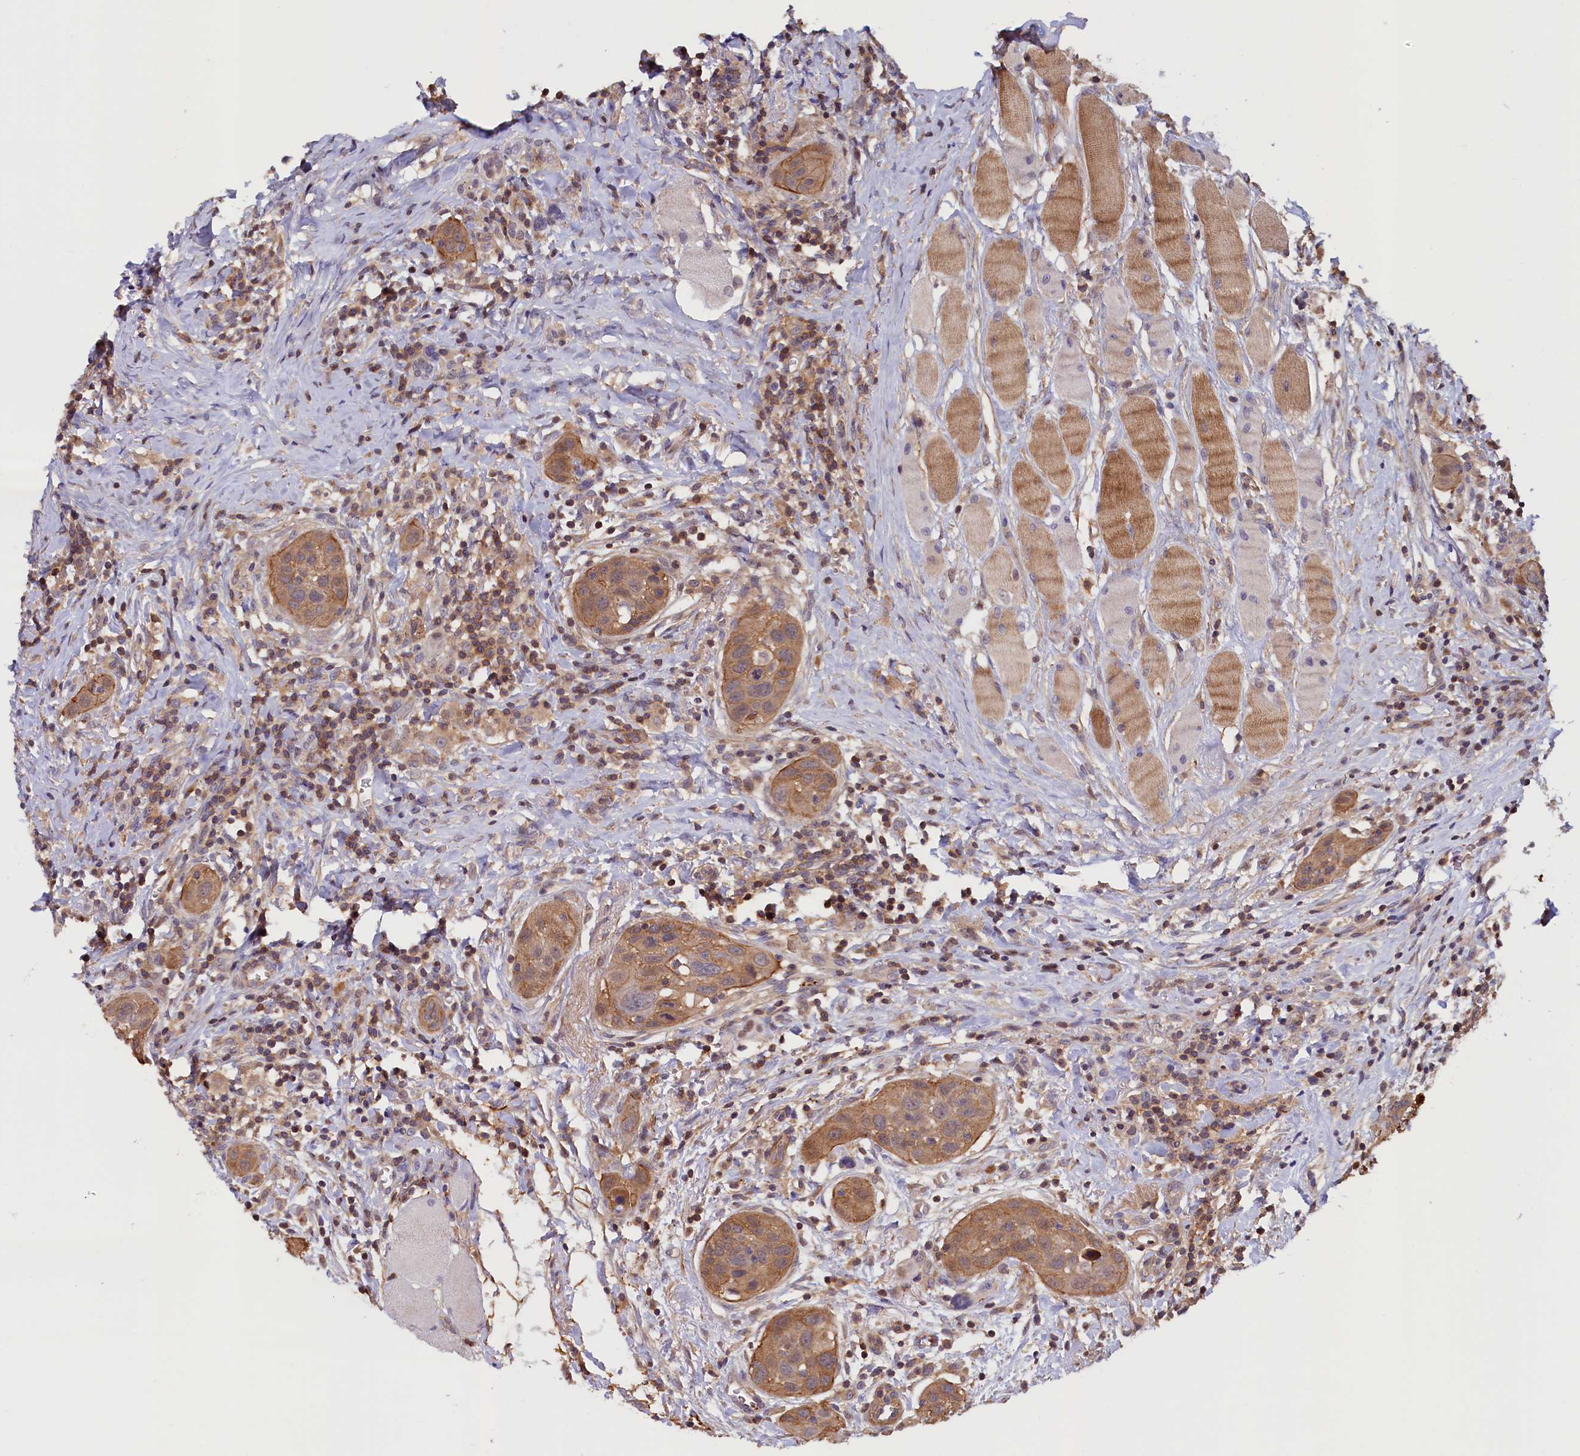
{"staining": {"intensity": "moderate", "quantity": ">75%", "location": "cytoplasmic/membranous,nuclear"}, "tissue": "head and neck cancer", "cell_type": "Tumor cells", "image_type": "cancer", "snomed": [{"axis": "morphology", "description": "Squamous cell carcinoma, NOS"}, {"axis": "topography", "description": "Oral tissue"}, {"axis": "topography", "description": "Head-Neck"}], "caption": "Immunohistochemical staining of head and neck cancer (squamous cell carcinoma) demonstrates medium levels of moderate cytoplasmic/membranous and nuclear protein expression in approximately >75% of tumor cells. (IHC, brightfield microscopy, high magnification).", "gene": "DUOXA1", "patient": {"sex": "female", "age": 50}}